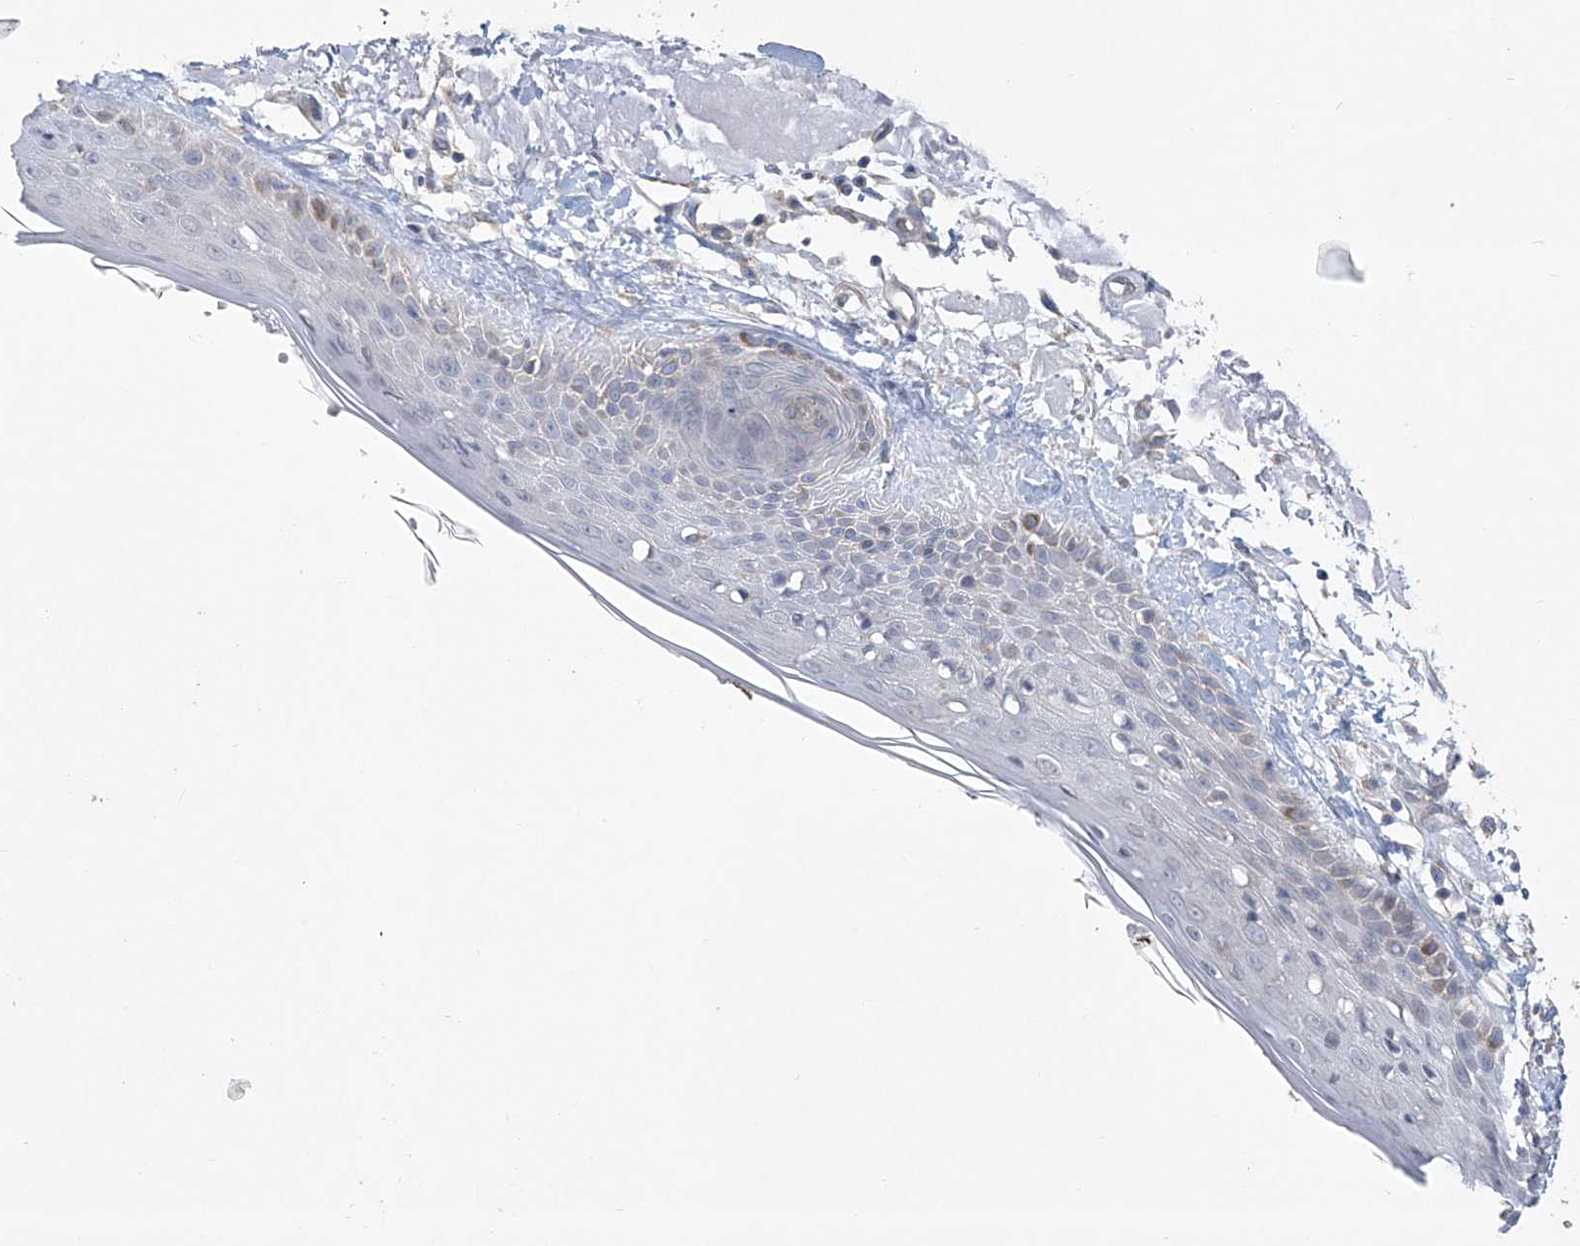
{"staining": {"intensity": "negative", "quantity": "none", "location": "none"}, "tissue": "skin", "cell_type": "Fibroblasts", "image_type": "normal", "snomed": [{"axis": "morphology", "description": "Normal tissue, NOS"}, {"axis": "topography", "description": "Skin"}, {"axis": "topography", "description": "Skeletal muscle"}], "caption": "This is an immunohistochemistry image of normal human skin. There is no positivity in fibroblasts.", "gene": "KLC4", "patient": {"sex": "male", "age": 83}}